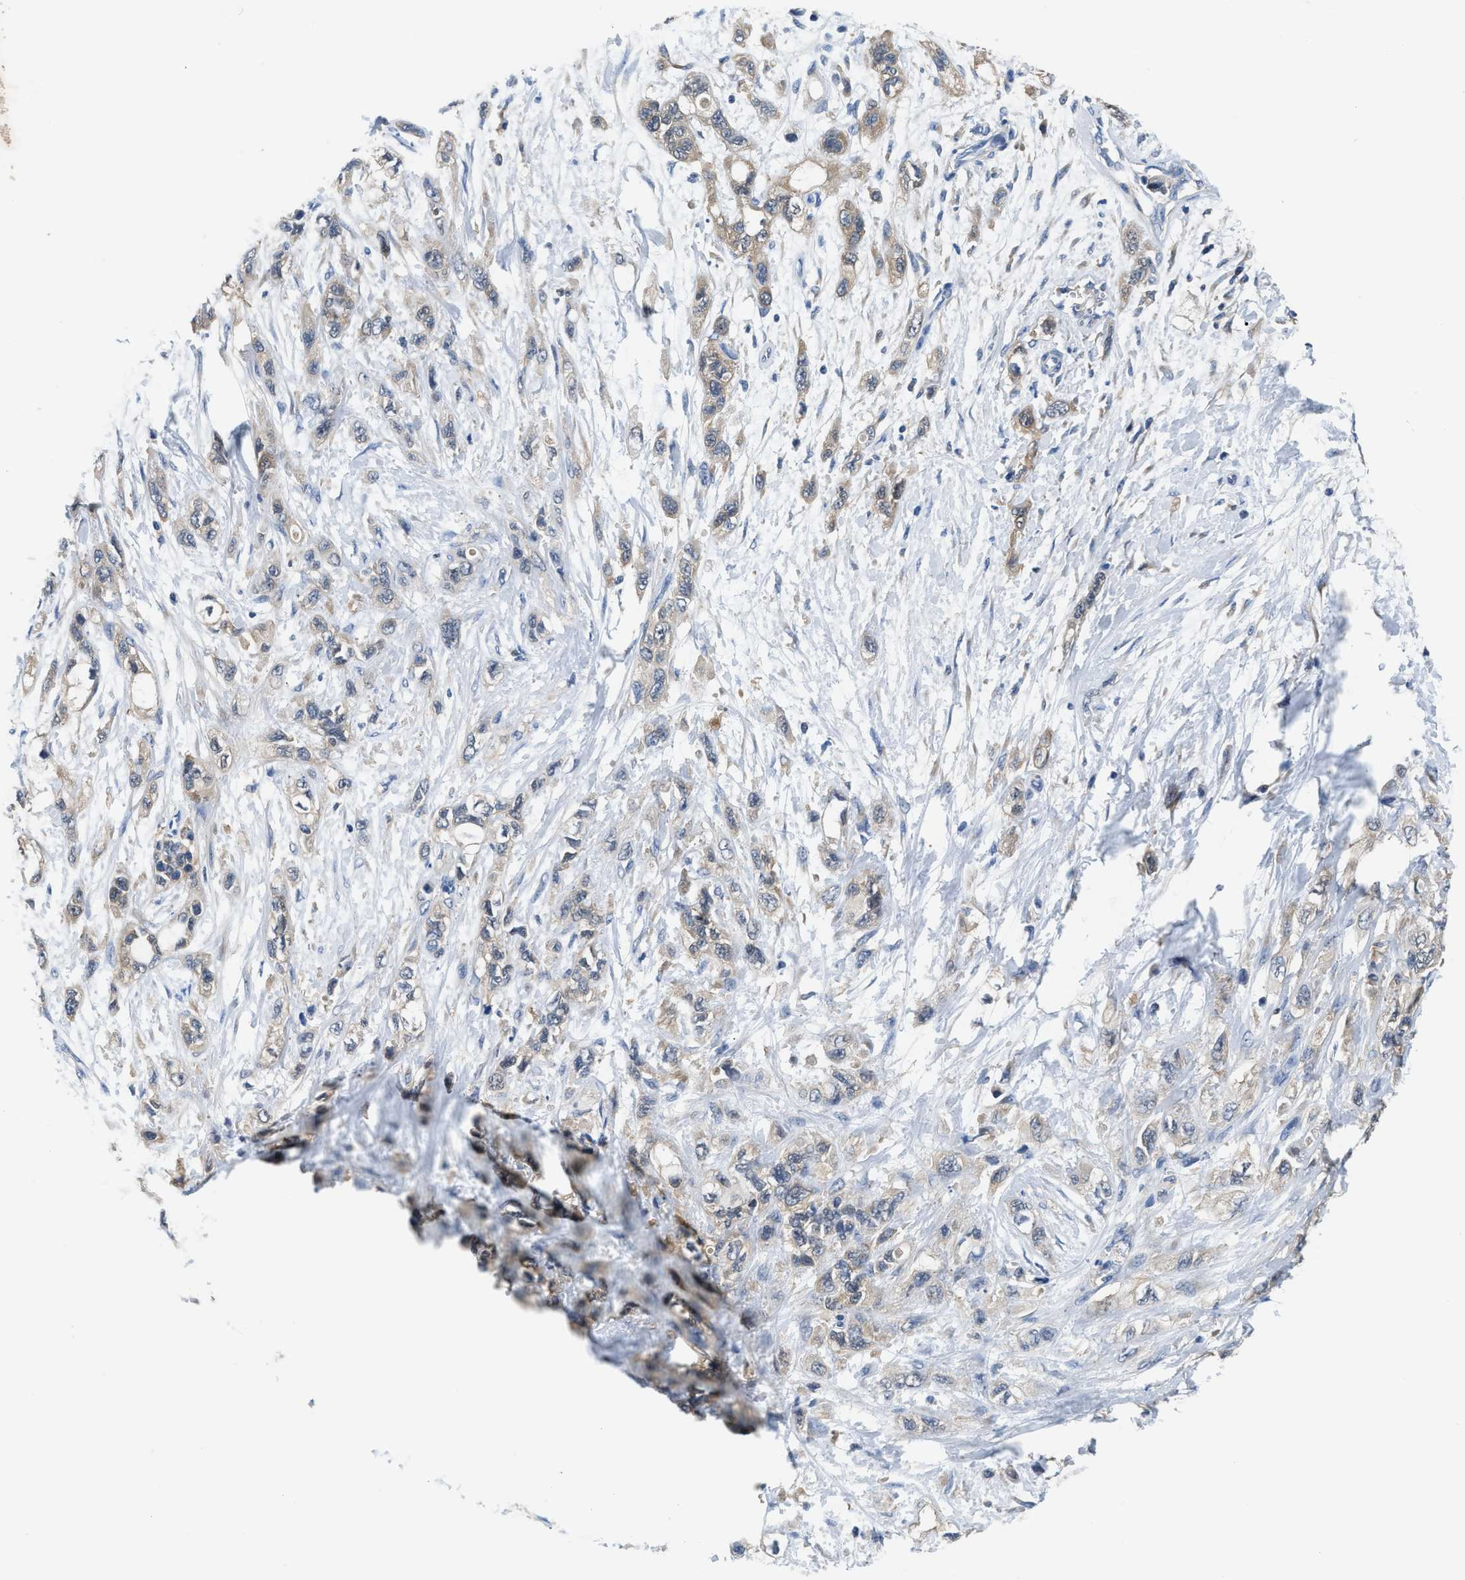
{"staining": {"intensity": "moderate", "quantity": "25%-75%", "location": "cytoplasmic/membranous"}, "tissue": "pancreatic cancer", "cell_type": "Tumor cells", "image_type": "cancer", "snomed": [{"axis": "morphology", "description": "Adenocarcinoma, NOS"}, {"axis": "topography", "description": "Pancreas"}], "caption": "This image shows pancreatic cancer (adenocarcinoma) stained with immunohistochemistry (IHC) to label a protein in brown. The cytoplasmic/membranous of tumor cells show moderate positivity for the protein. Nuclei are counter-stained blue.", "gene": "CCM2", "patient": {"sex": "male", "age": 74}}